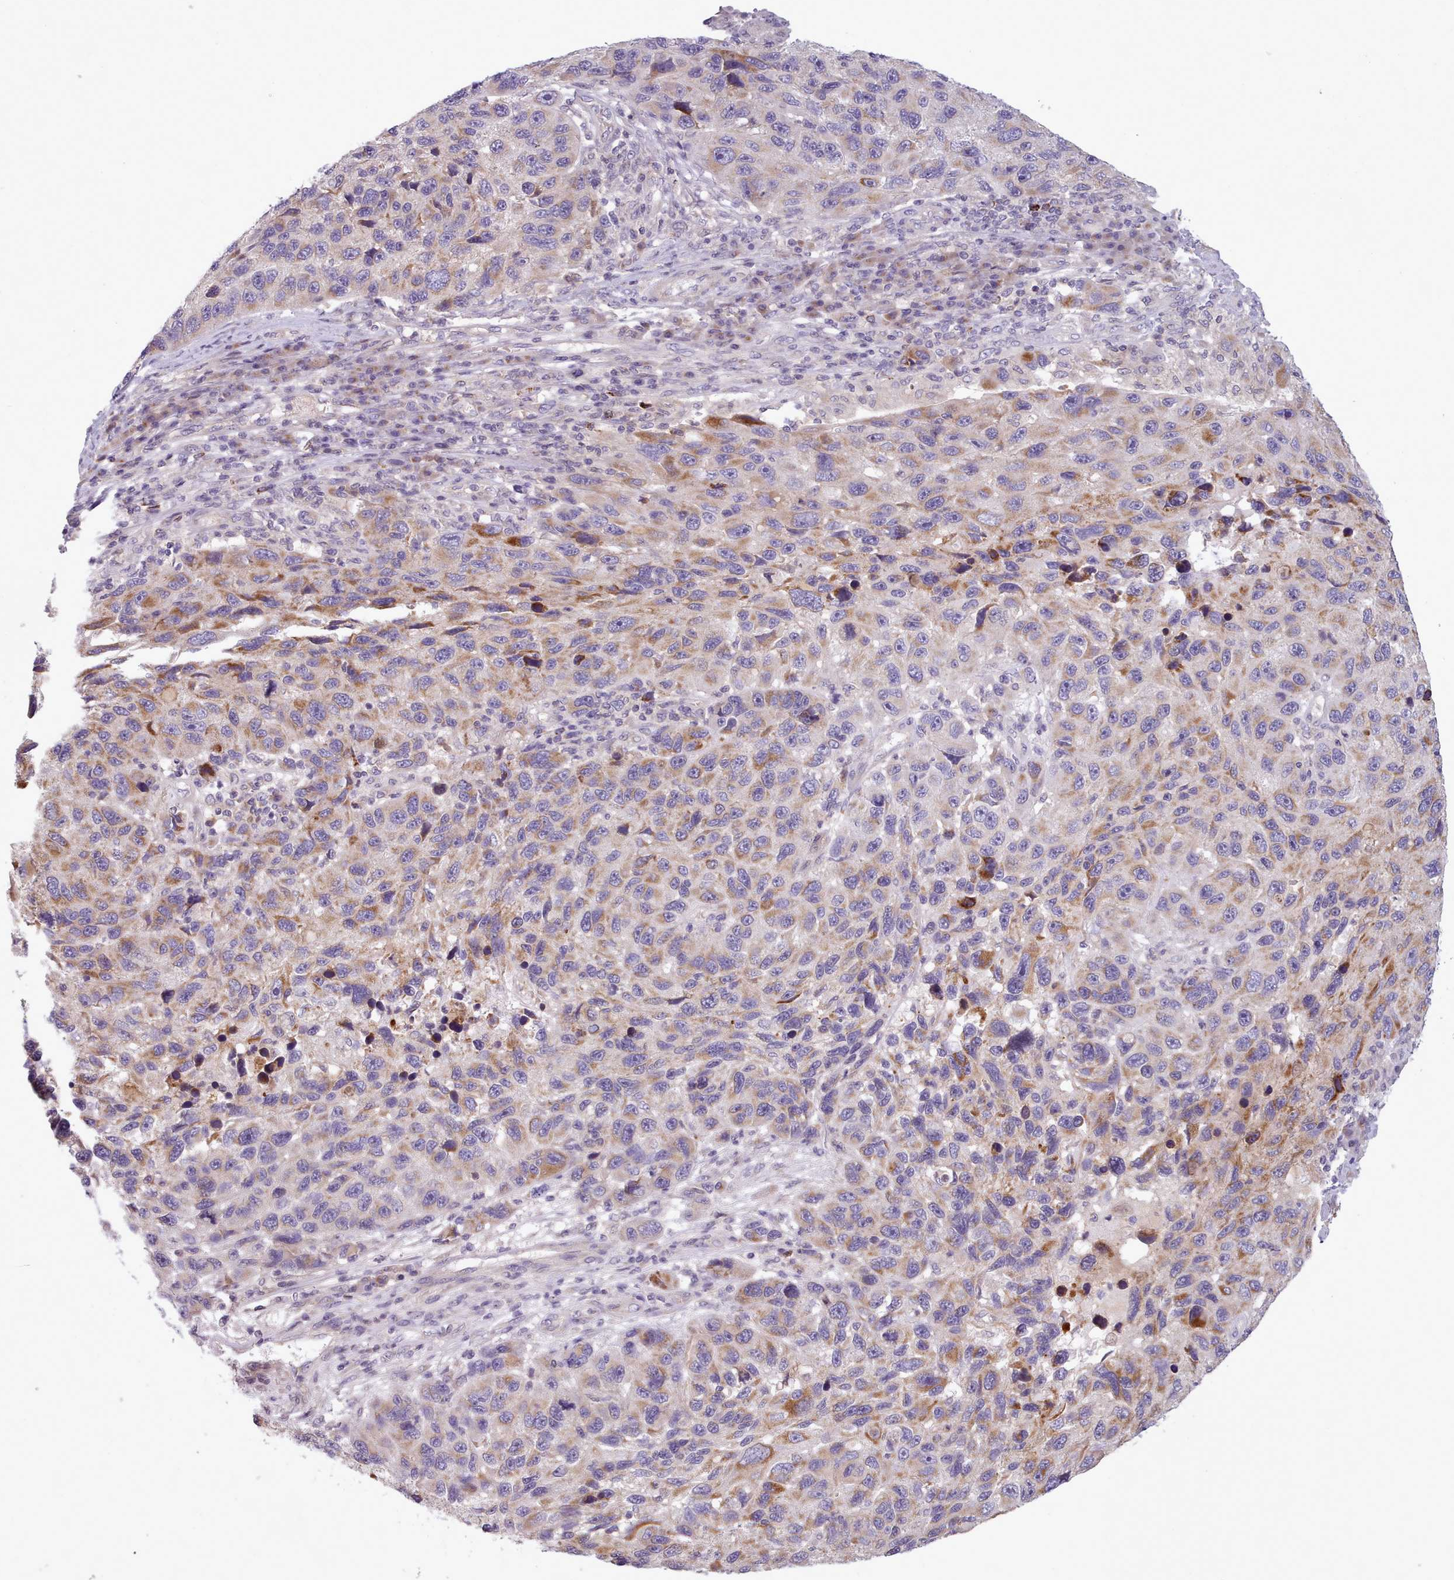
{"staining": {"intensity": "moderate", "quantity": ">75%", "location": "cytoplasmic/membranous"}, "tissue": "melanoma", "cell_type": "Tumor cells", "image_type": "cancer", "snomed": [{"axis": "morphology", "description": "Malignant melanoma, NOS"}, {"axis": "topography", "description": "Skin"}], "caption": "Tumor cells reveal medium levels of moderate cytoplasmic/membranous staining in about >75% of cells in melanoma.", "gene": "LAPTM5", "patient": {"sex": "male", "age": 53}}